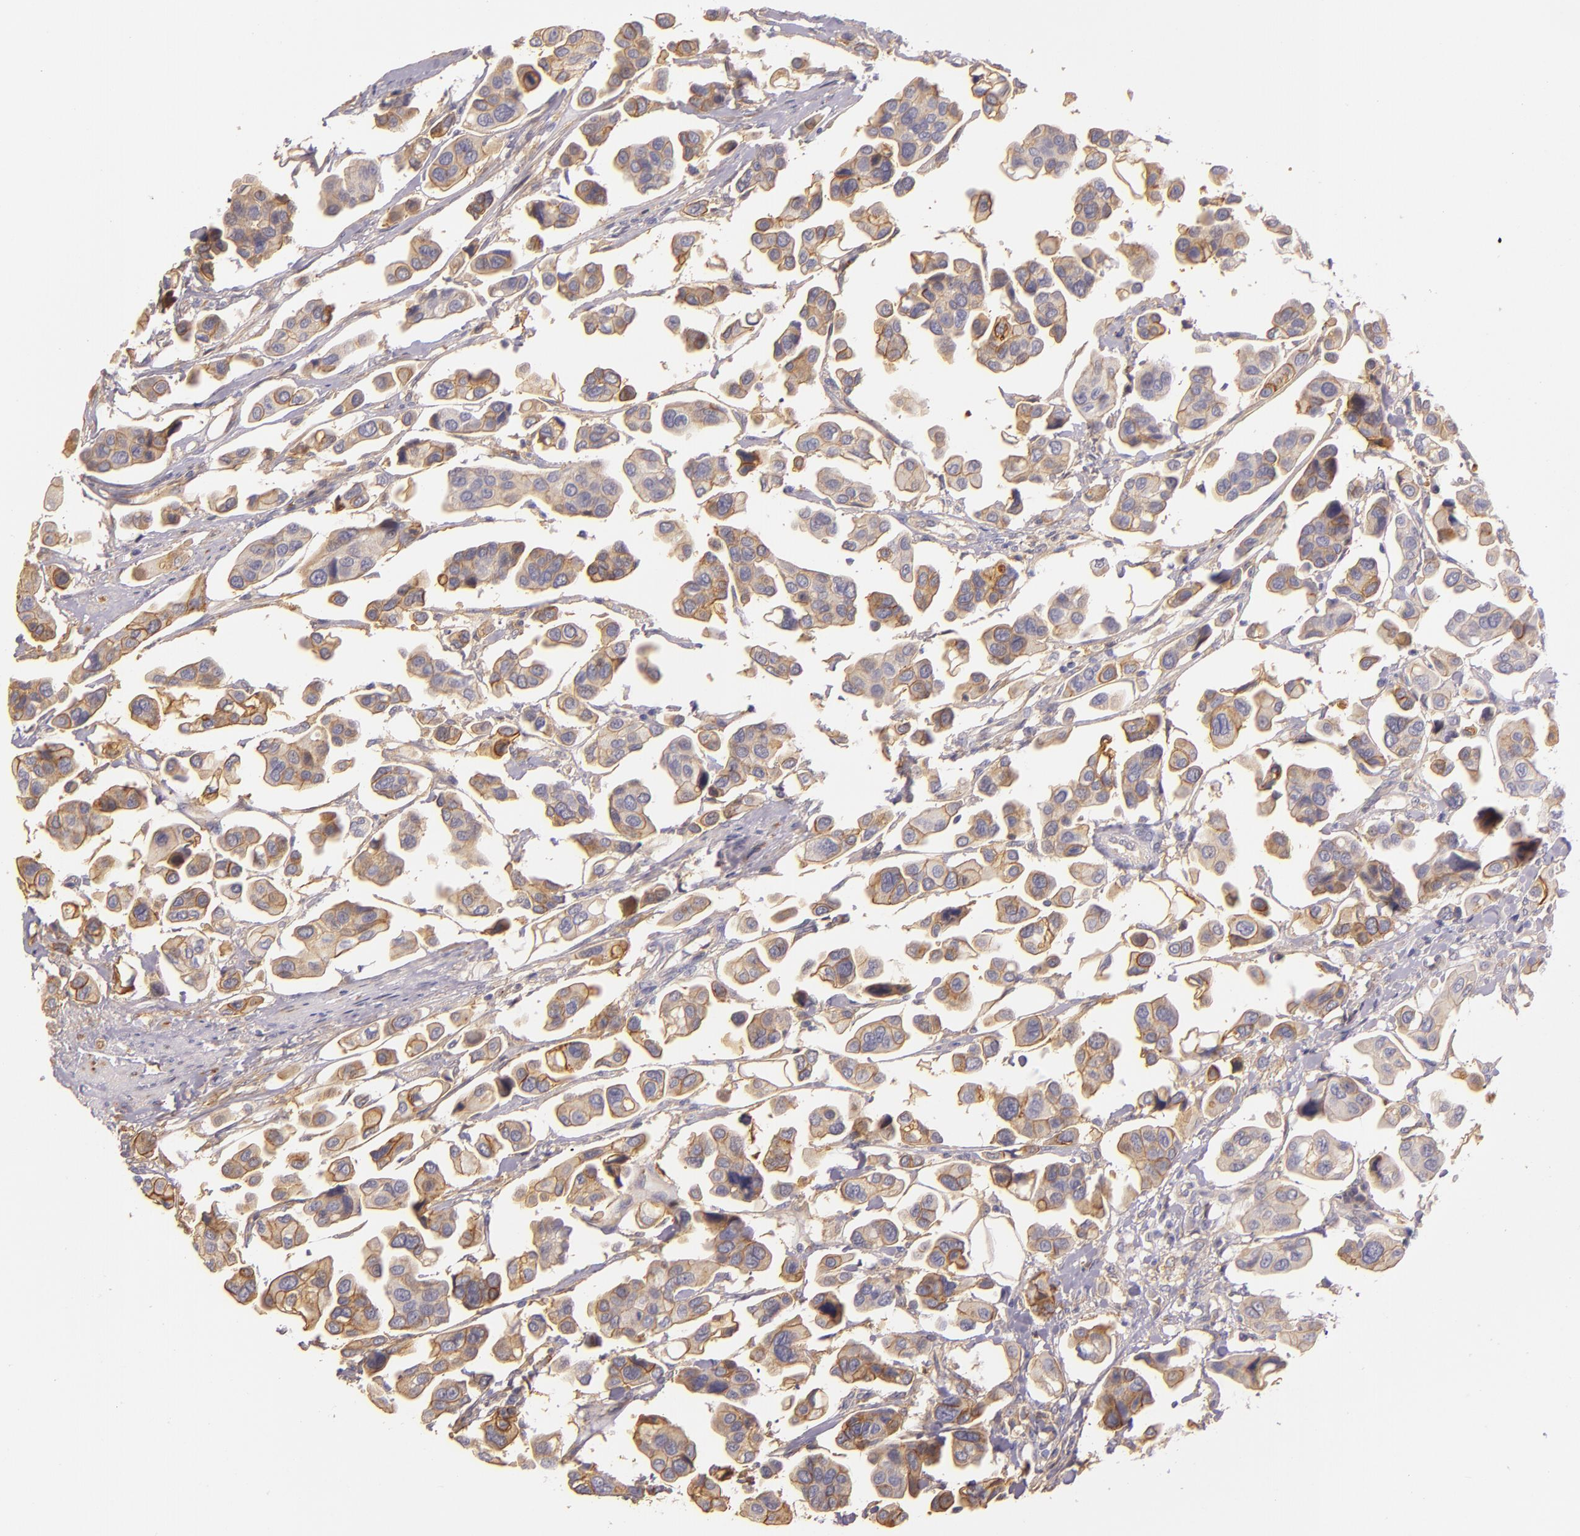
{"staining": {"intensity": "weak", "quantity": ">75%", "location": "cytoplasmic/membranous"}, "tissue": "urothelial cancer", "cell_type": "Tumor cells", "image_type": "cancer", "snomed": [{"axis": "morphology", "description": "Adenocarcinoma, NOS"}, {"axis": "topography", "description": "Urinary bladder"}], "caption": "The immunohistochemical stain shows weak cytoplasmic/membranous expression in tumor cells of urothelial cancer tissue.", "gene": "CTSF", "patient": {"sex": "male", "age": 61}}